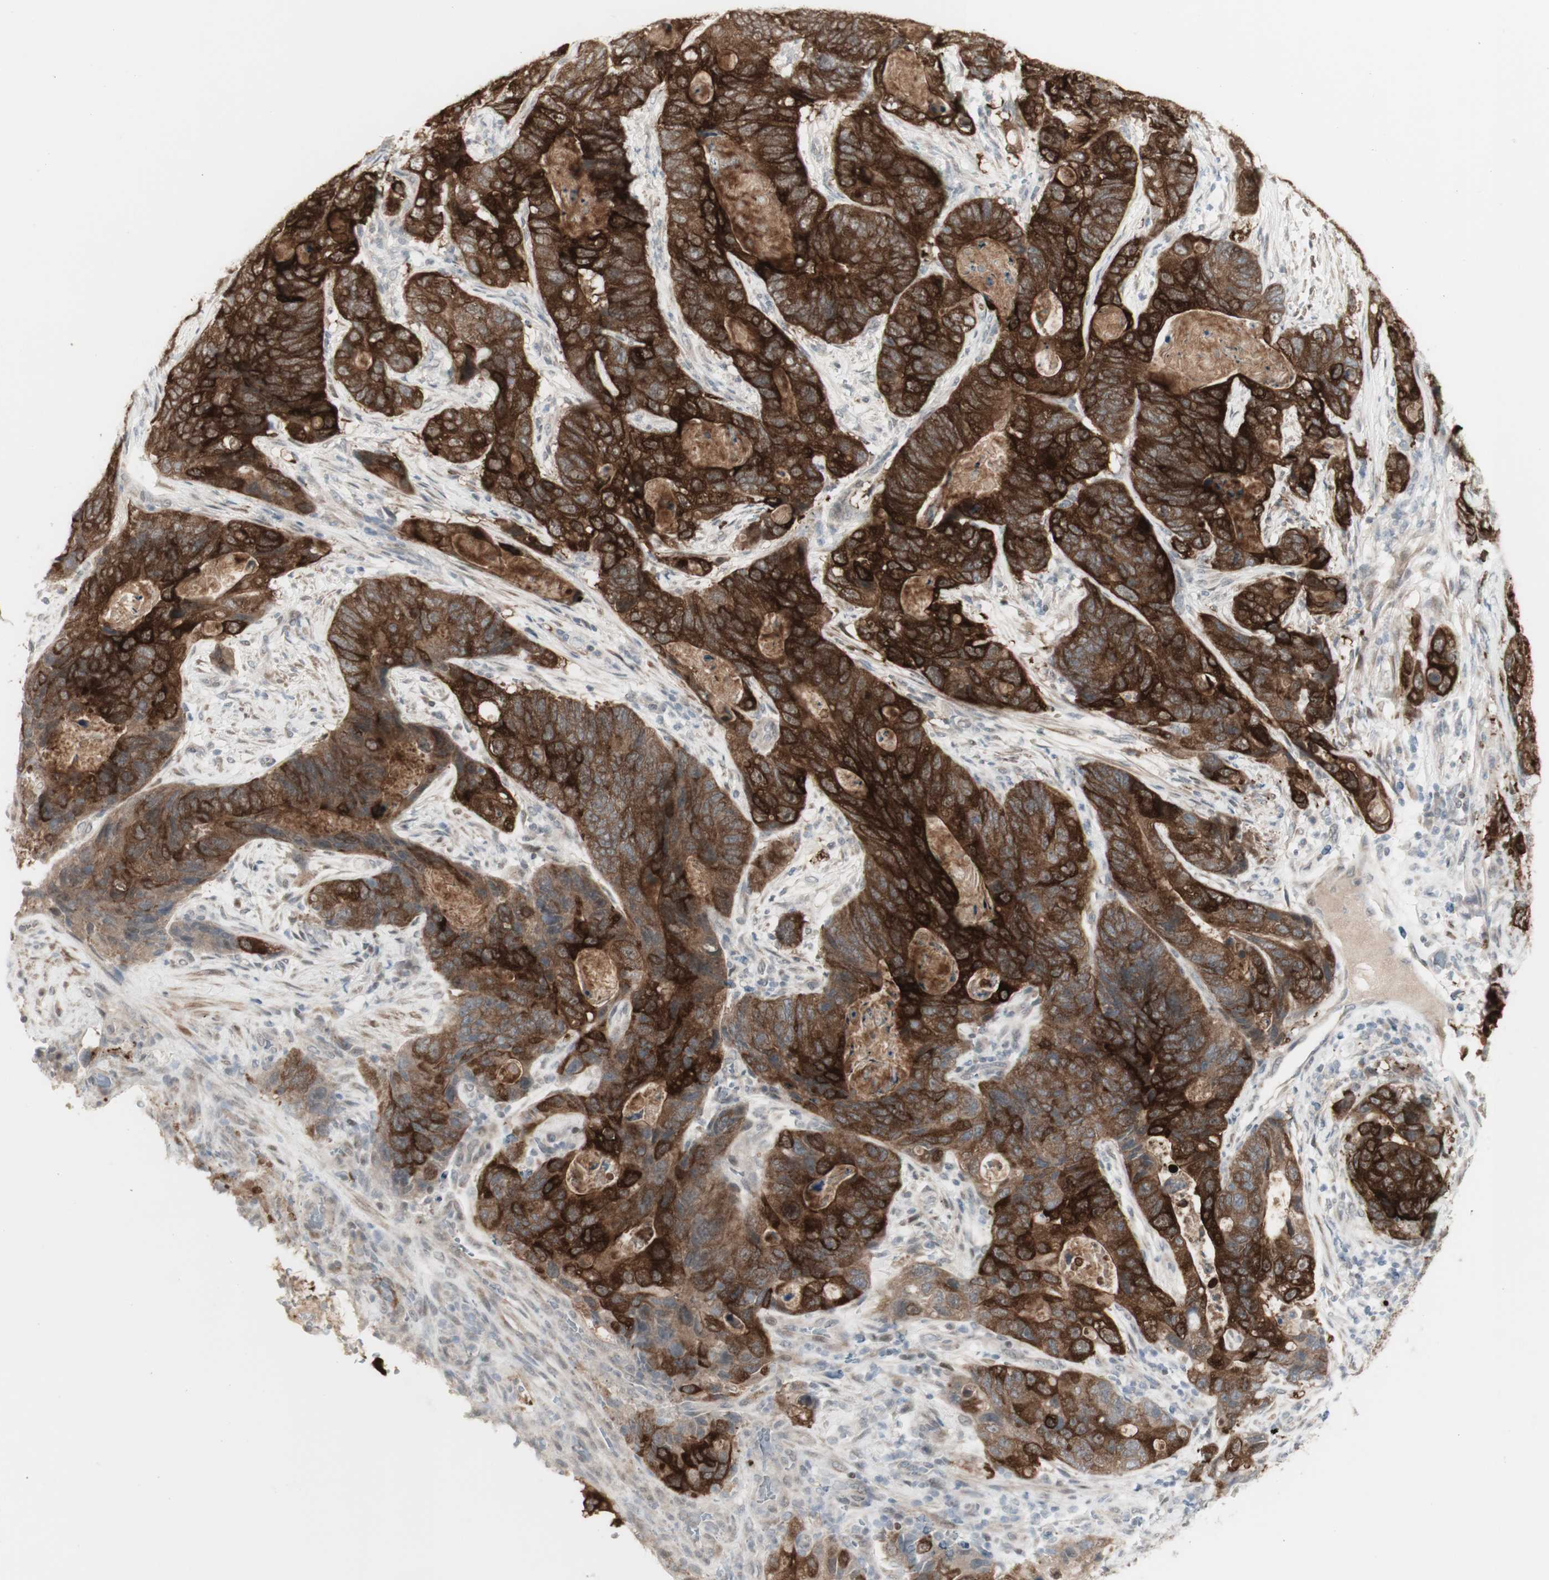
{"staining": {"intensity": "strong", "quantity": ">75%", "location": "cytoplasmic/membranous"}, "tissue": "stomach cancer", "cell_type": "Tumor cells", "image_type": "cancer", "snomed": [{"axis": "morphology", "description": "Adenocarcinoma, NOS"}, {"axis": "topography", "description": "Stomach"}], "caption": "A high-resolution histopathology image shows IHC staining of stomach cancer (adenocarcinoma), which shows strong cytoplasmic/membranous expression in approximately >75% of tumor cells.", "gene": "C1orf116", "patient": {"sex": "female", "age": 89}}